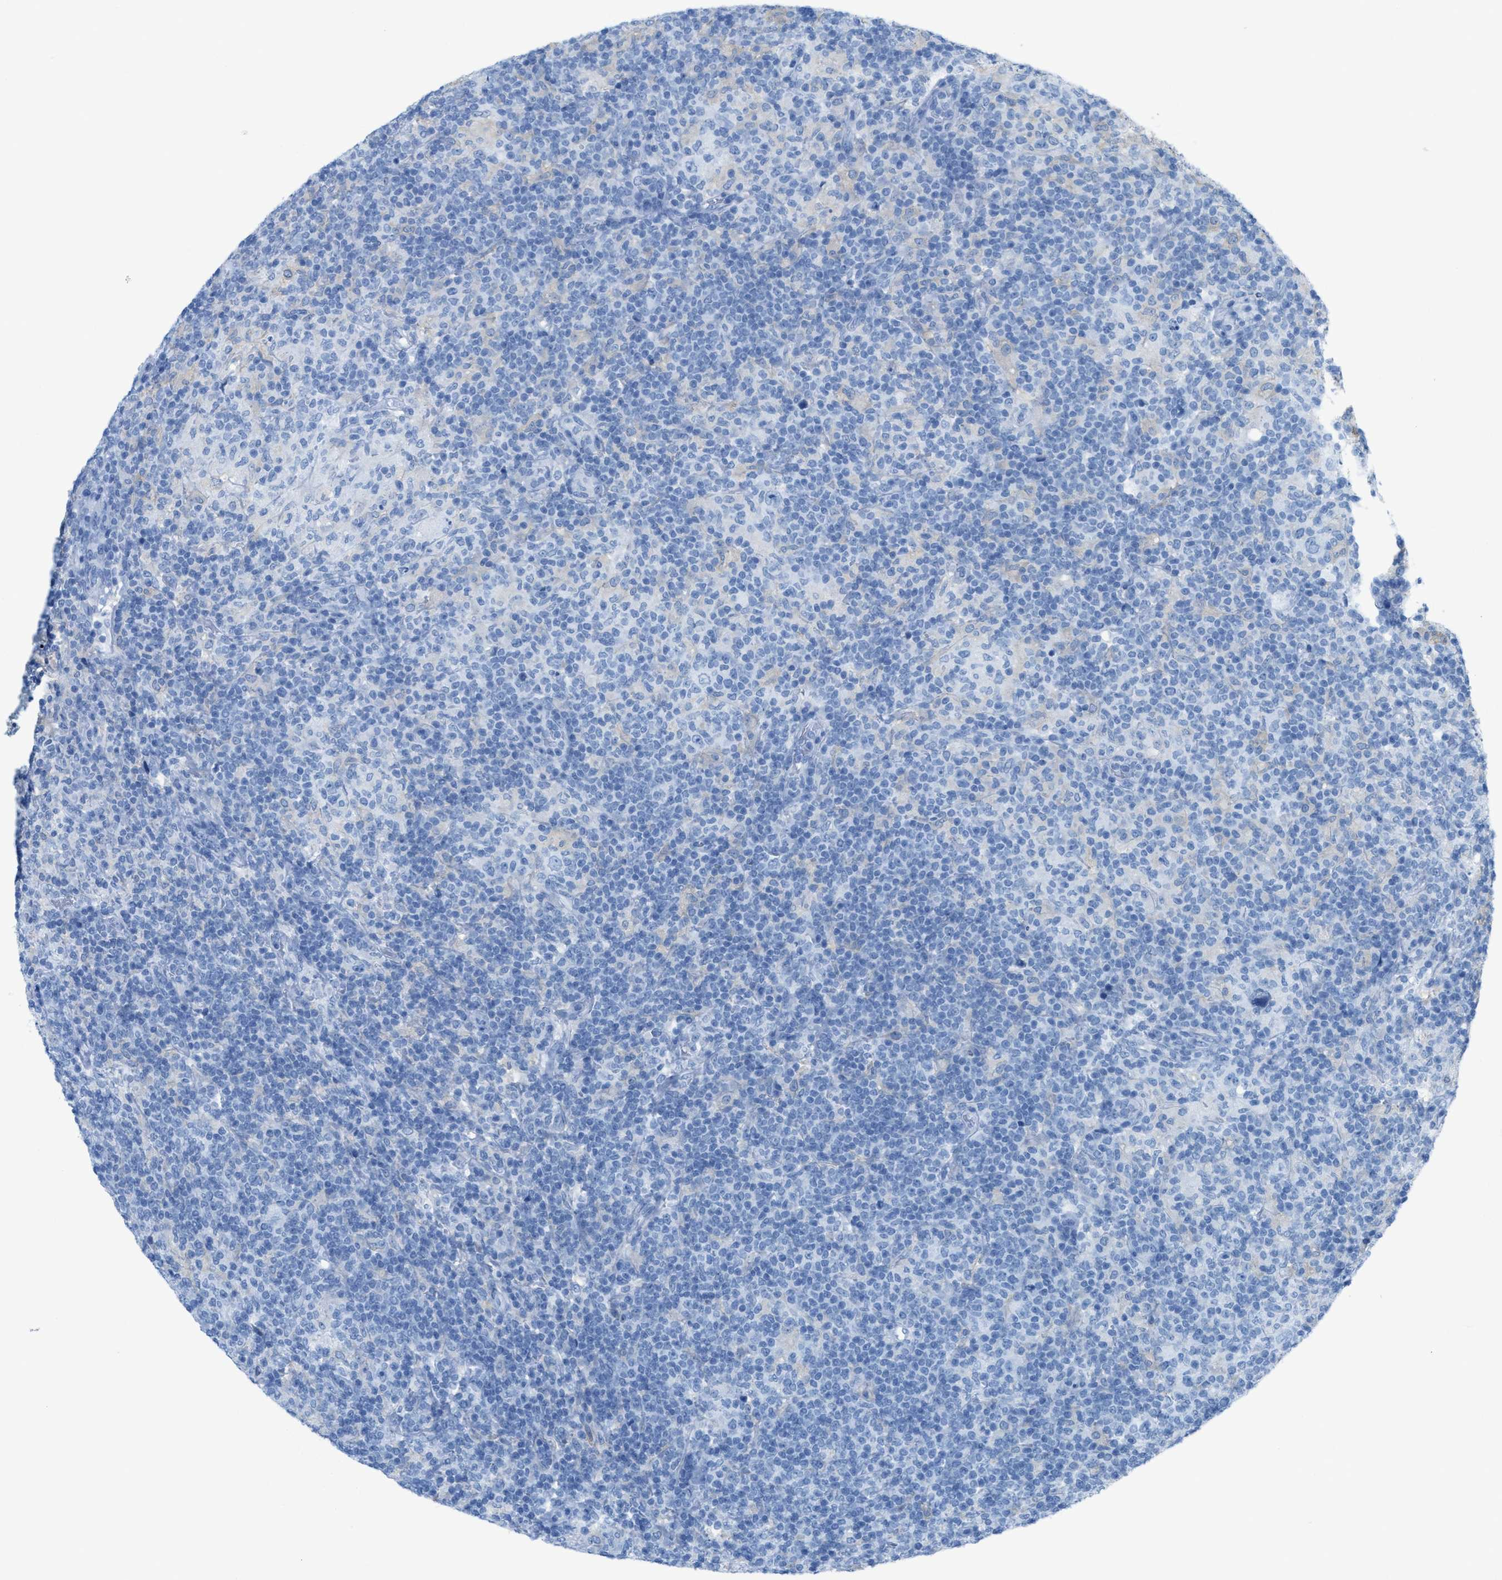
{"staining": {"intensity": "negative", "quantity": "none", "location": "none"}, "tissue": "lymphoma", "cell_type": "Tumor cells", "image_type": "cancer", "snomed": [{"axis": "morphology", "description": "Hodgkin's disease, NOS"}, {"axis": "topography", "description": "Lymph node"}], "caption": "Protein analysis of Hodgkin's disease exhibits no significant expression in tumor cells. (Stains: DAB IHC with hematoxylin counter stain, Microscopy: brightfield microscopy at high magnification).", "gene": "ASGR1", "patient": {"sex": "male", "age": 70}}